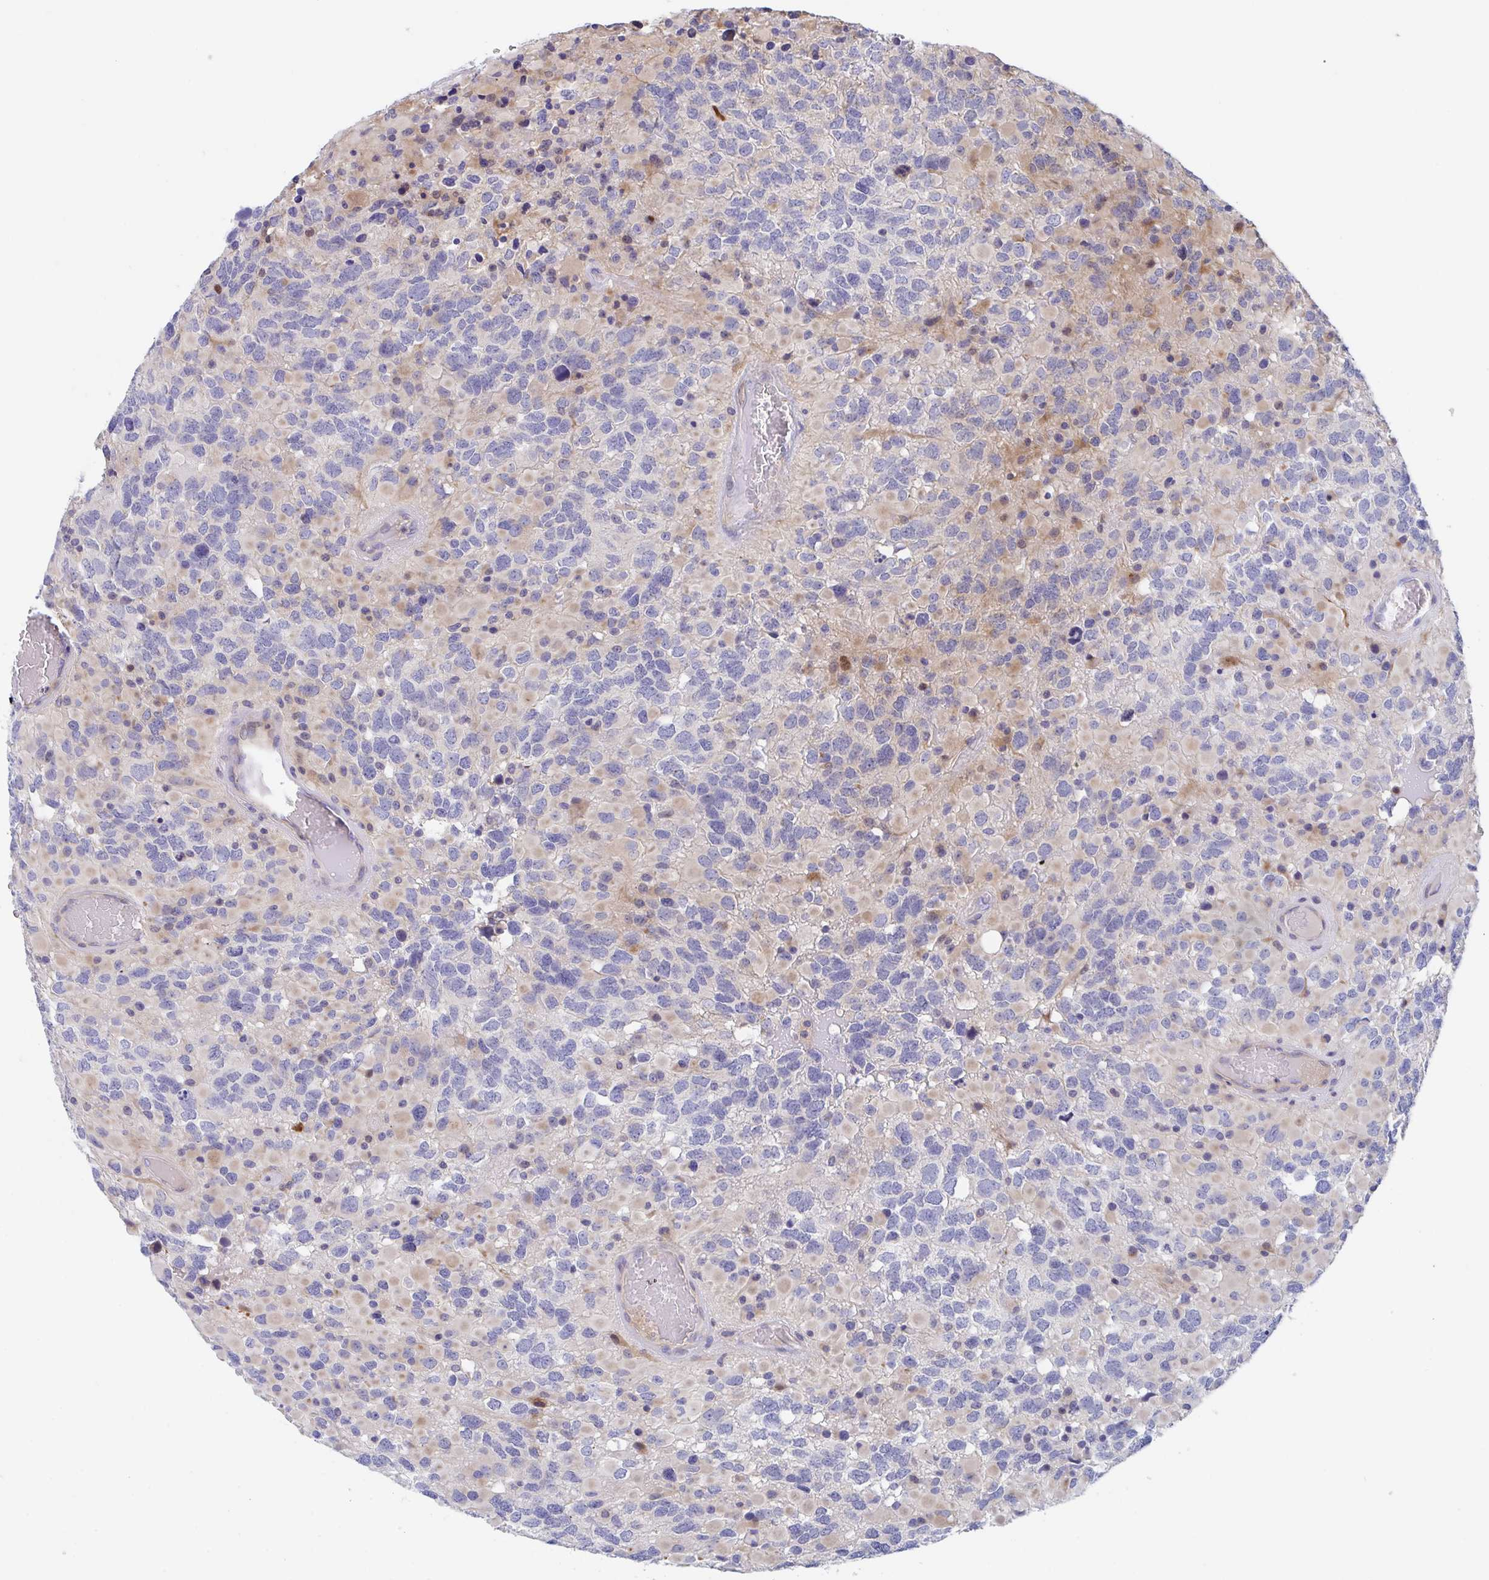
{"staining": {"intensity": "moderate", "quantity": "<25%", "location": "nuclear"}, "tissue": "glioma", "cell_type": "Tumor cells", "image_type": "cancer", "snomed": [{"axis": "morphology", "description": "Glioma, malignant, High grade"}, {"axis": "topography", "description": "Brain"}], "caption": "Human malignant glioma (high-grade) stained for a protein (brown) shows moderate nuclear positive staining in about <25% of tumor cells.", "gene": "P2RX3", "patient": {"sex": "female", "age": 40}}